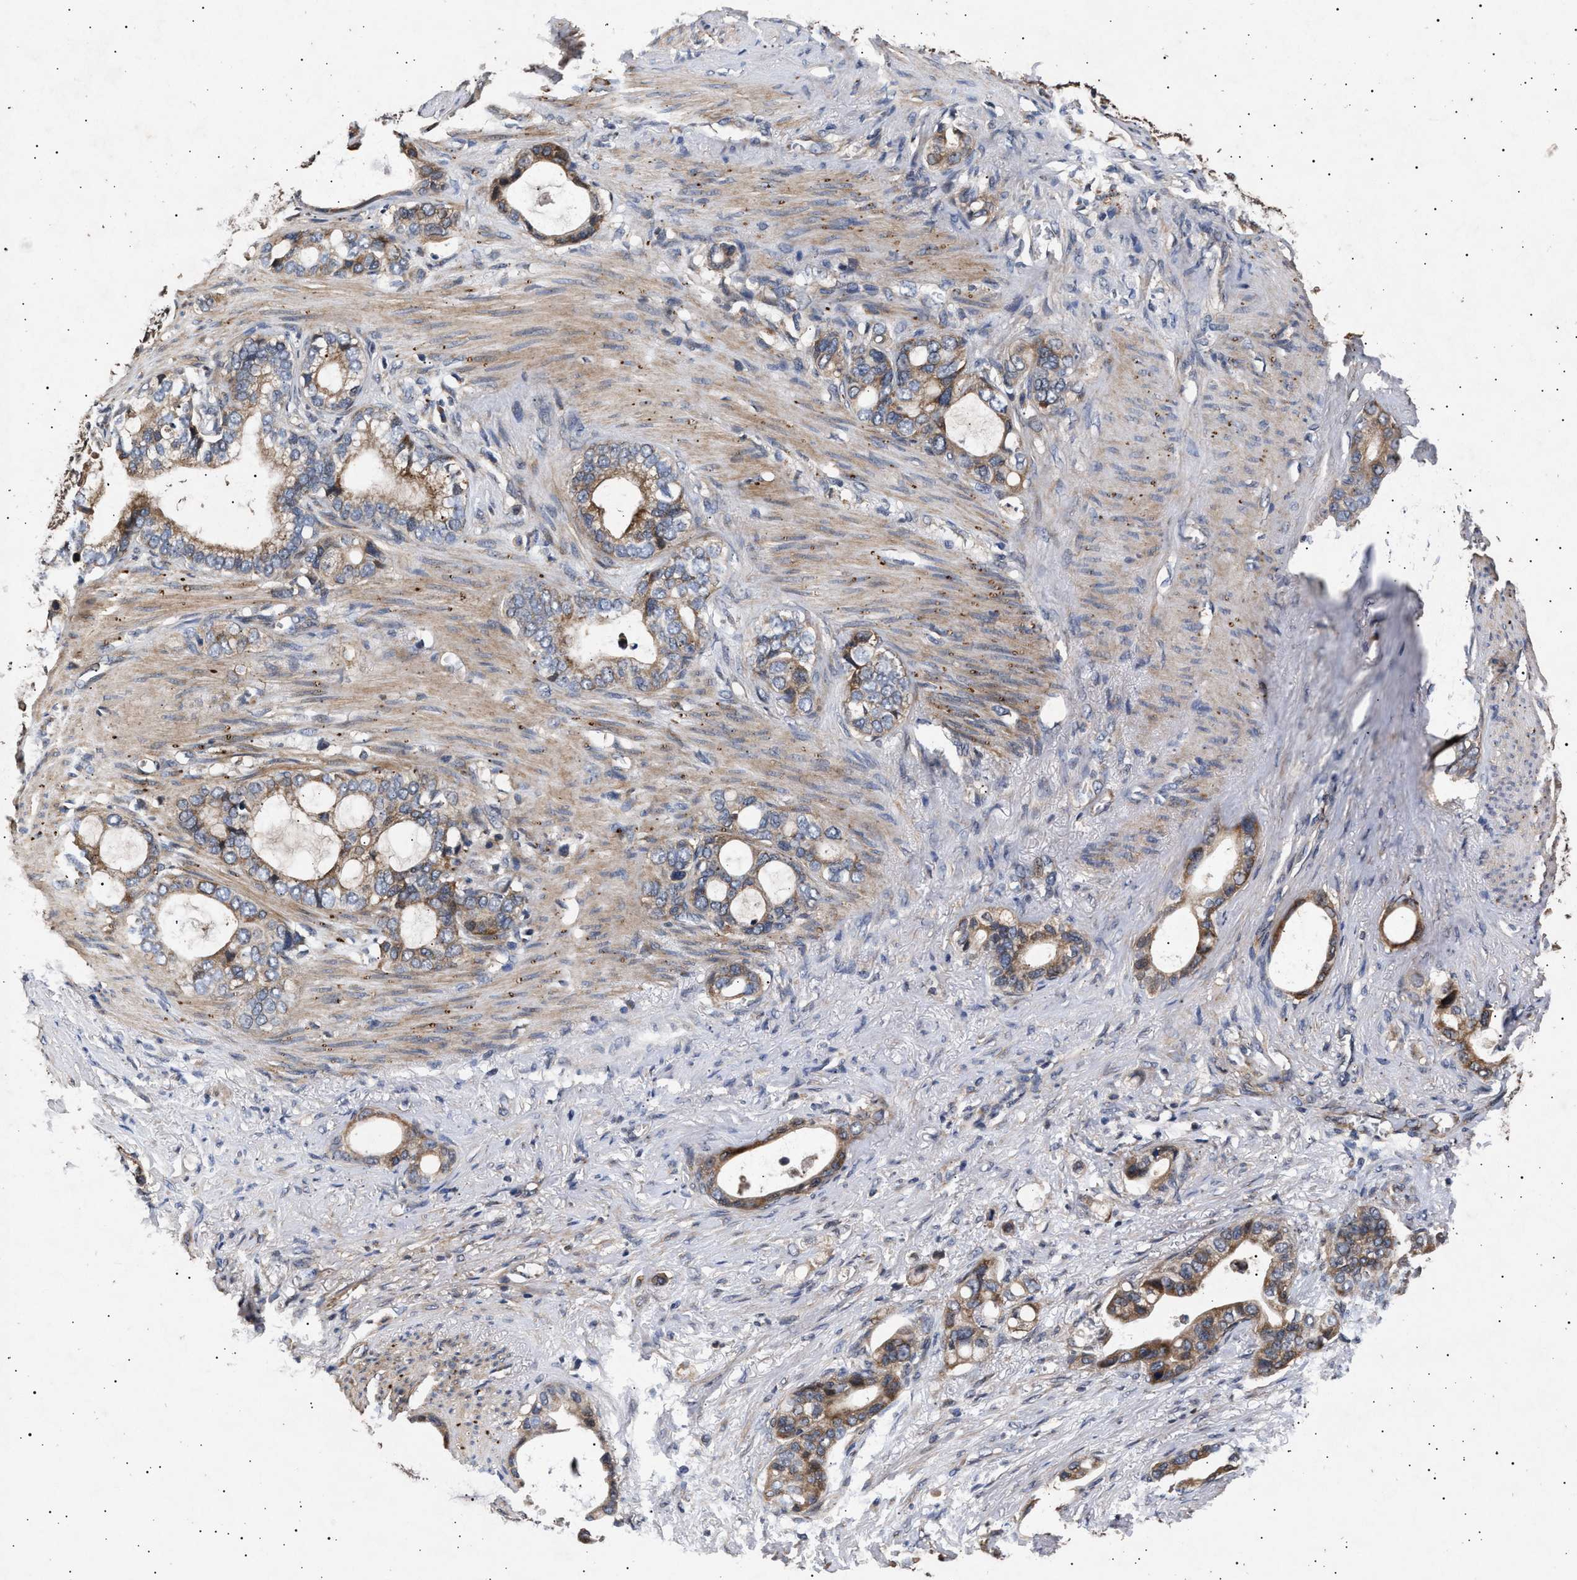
{"staining": {"intensity": "moderate", "quantity": "25%-75%", "location": "cytoplasmic/membranous"}, "tissue": "stomach cancer", "cell_type": "Tumor cells", "image_type": "cancer", "snomed": [{"axis": "morphology", "description": "Adenocarcinoma, NOS"}, {"axis": "topography", "description": "Stomach"}], "caption": "Immunohistochemical staining of stomach cancer (adenocarcinoma) demonstrates medium levels of moderate cytoplasmic/membranous protein expression in about 25%-75% of tumor cells. (brown staining indicates protein expression, while blue staining denotes nuclei).", "gene": "ITGB5", "patient": {"sex": "female", "age": 75}}